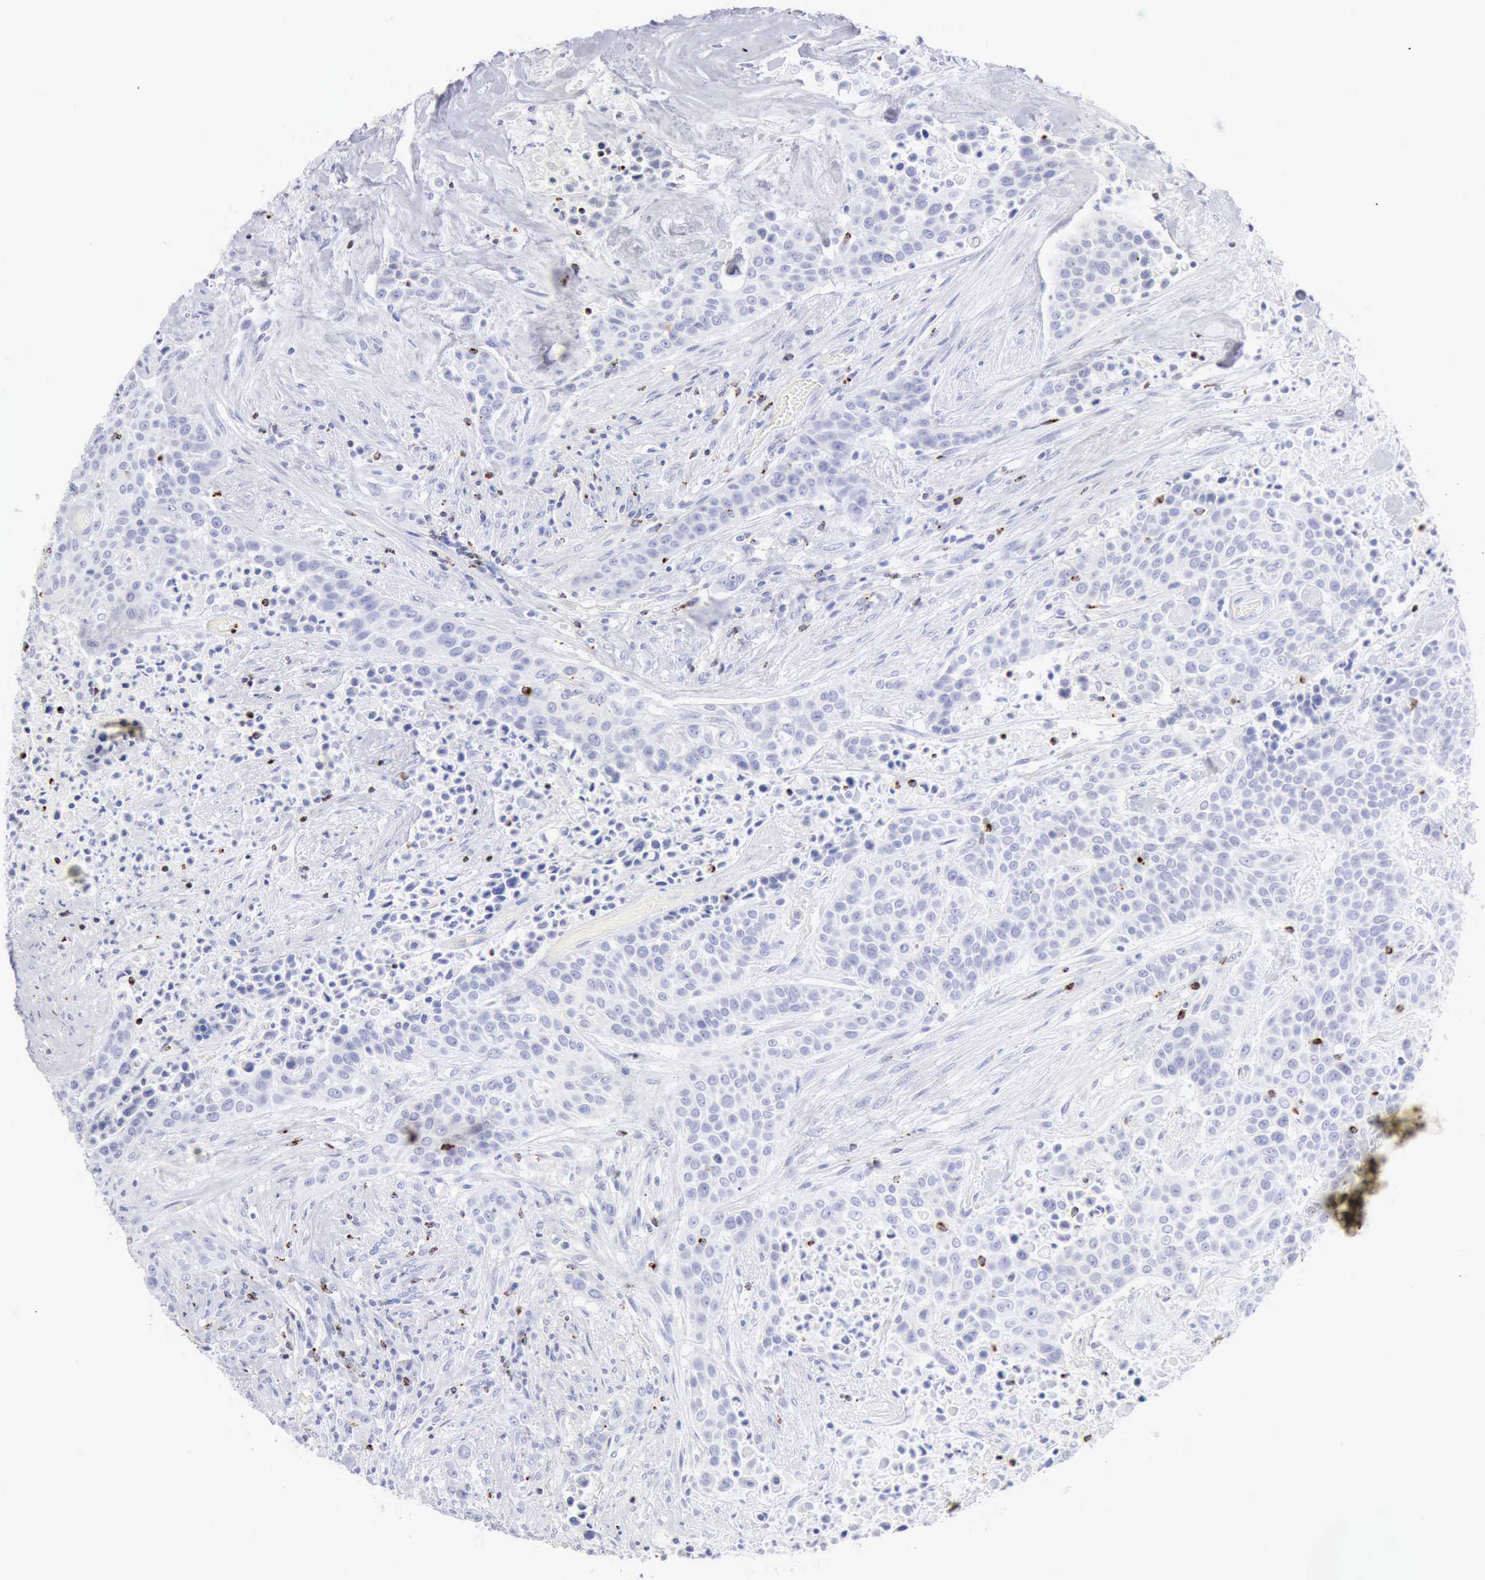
{"staining": {"intensity": "negative", "quantity": "none", "location": "none"}, "tissue": "urothelial cancer", "cell_type": "Tumor cells", "image_type": "cancer", "snomed": [{"axis": "morphology", "description": "Urothelial carcinoma, High grade"}, {"axis": "topography", "description": "Urinary bladder"}], "caption": "High-grade urothelial carcinoma stained for a protein using immunohistochemistry demonstrates no expression tumor cells.", "gene": "GZMB", "patient": {"sex": "male", "age": 74}}